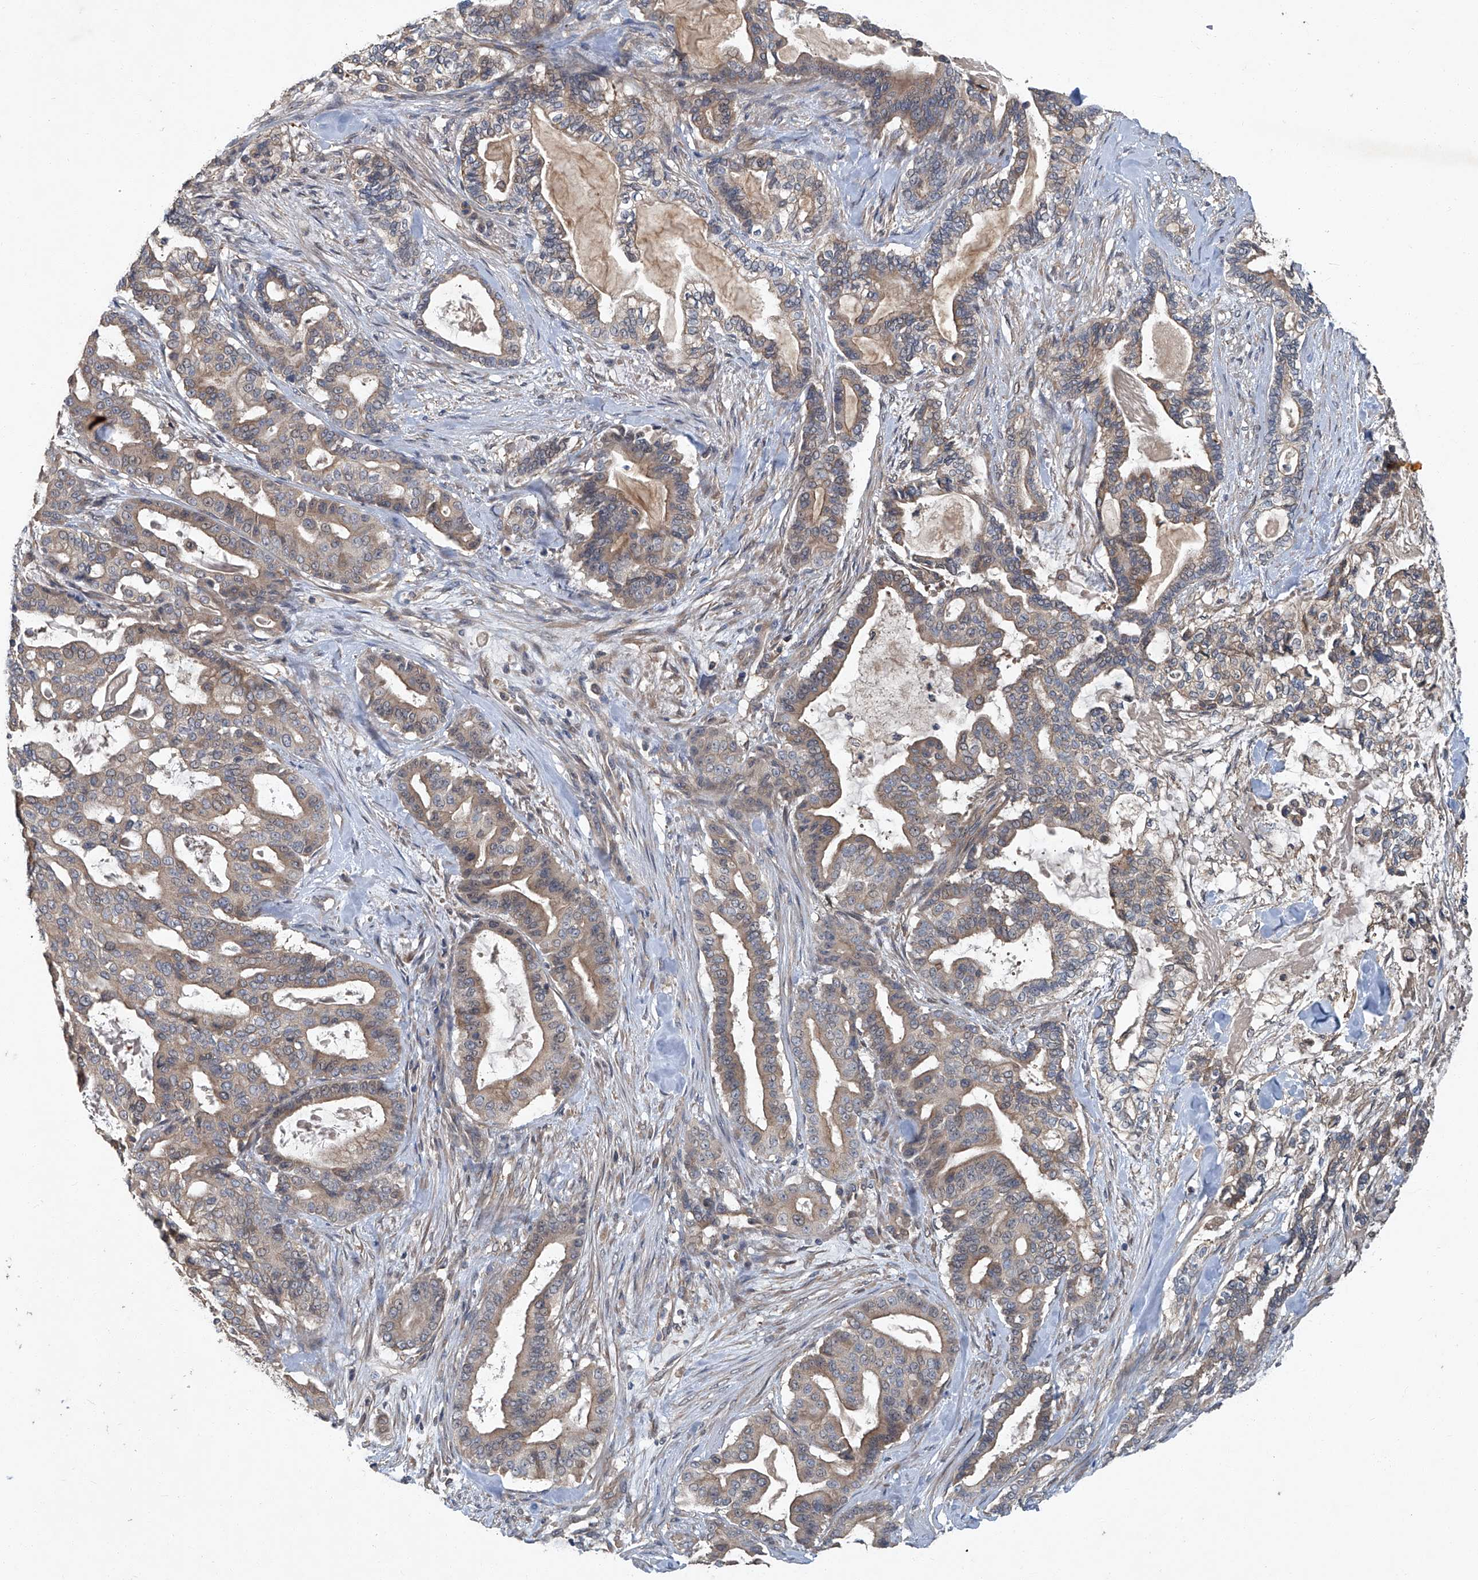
{"staining": {"intensity": "weak", "quantity": ">75%", "location": "cytoplasmic/membranous"}, "tissue": "pancreatic cancer", "cell_type": "Tumor cells", "image_type": "cancer", "snomed": [{"axis": "morphology", "description": "Adenocarcinoma, NOS"}, {"axis": "topography", "description": "Pancreas"}], "caption": "Immunohistochemistry (IHC) image of pancreatic cancer (adenocarcinoma) stained for a protein (brown), which shows low levels of weak cytoplasmic/membranous positivity in about >75% of tumor cells.", "gene": "ANKRD34A", "patient": {"sex": "male", "age": 63}}